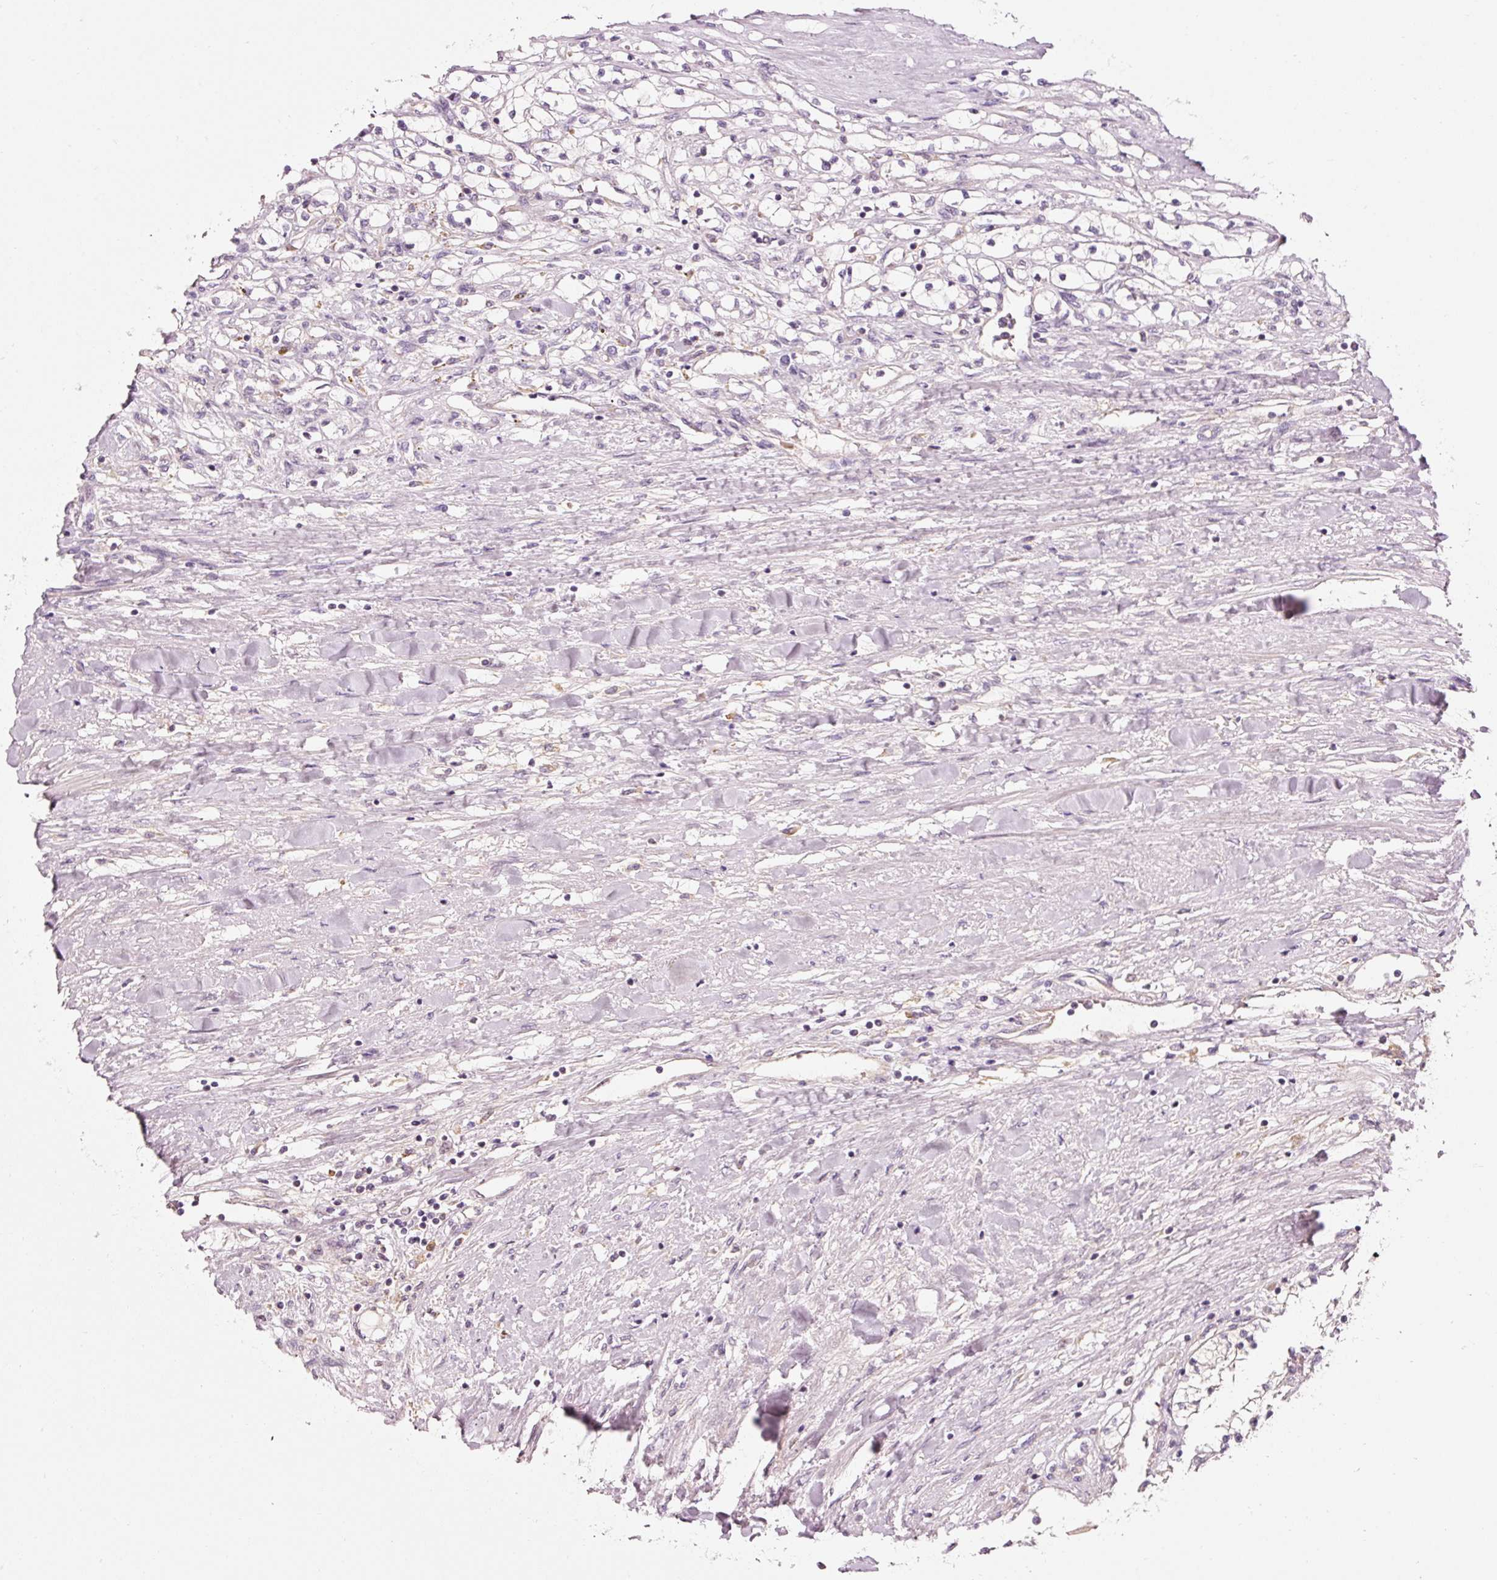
{"staining": {"intensity": "negative", "quantity": "none", "location": "none"}, "tissue": "renal cancer", "cell_type": "Tumor cells", "image_type": "cancer", "snomed": [{"axis": "morphology", "description": "Adenocarcinoma, NOS"}, {"axis": "topography", "description": "Kidney"}], "caption": "A histopathology image of human renal adenocarcinoma is negative for staining in tumor cells. (DAB (3,3'-diaminobenzidine) IHC, high magnification).", "gene": "NAPA", "patient": {"sex": "male", "age": 68}}